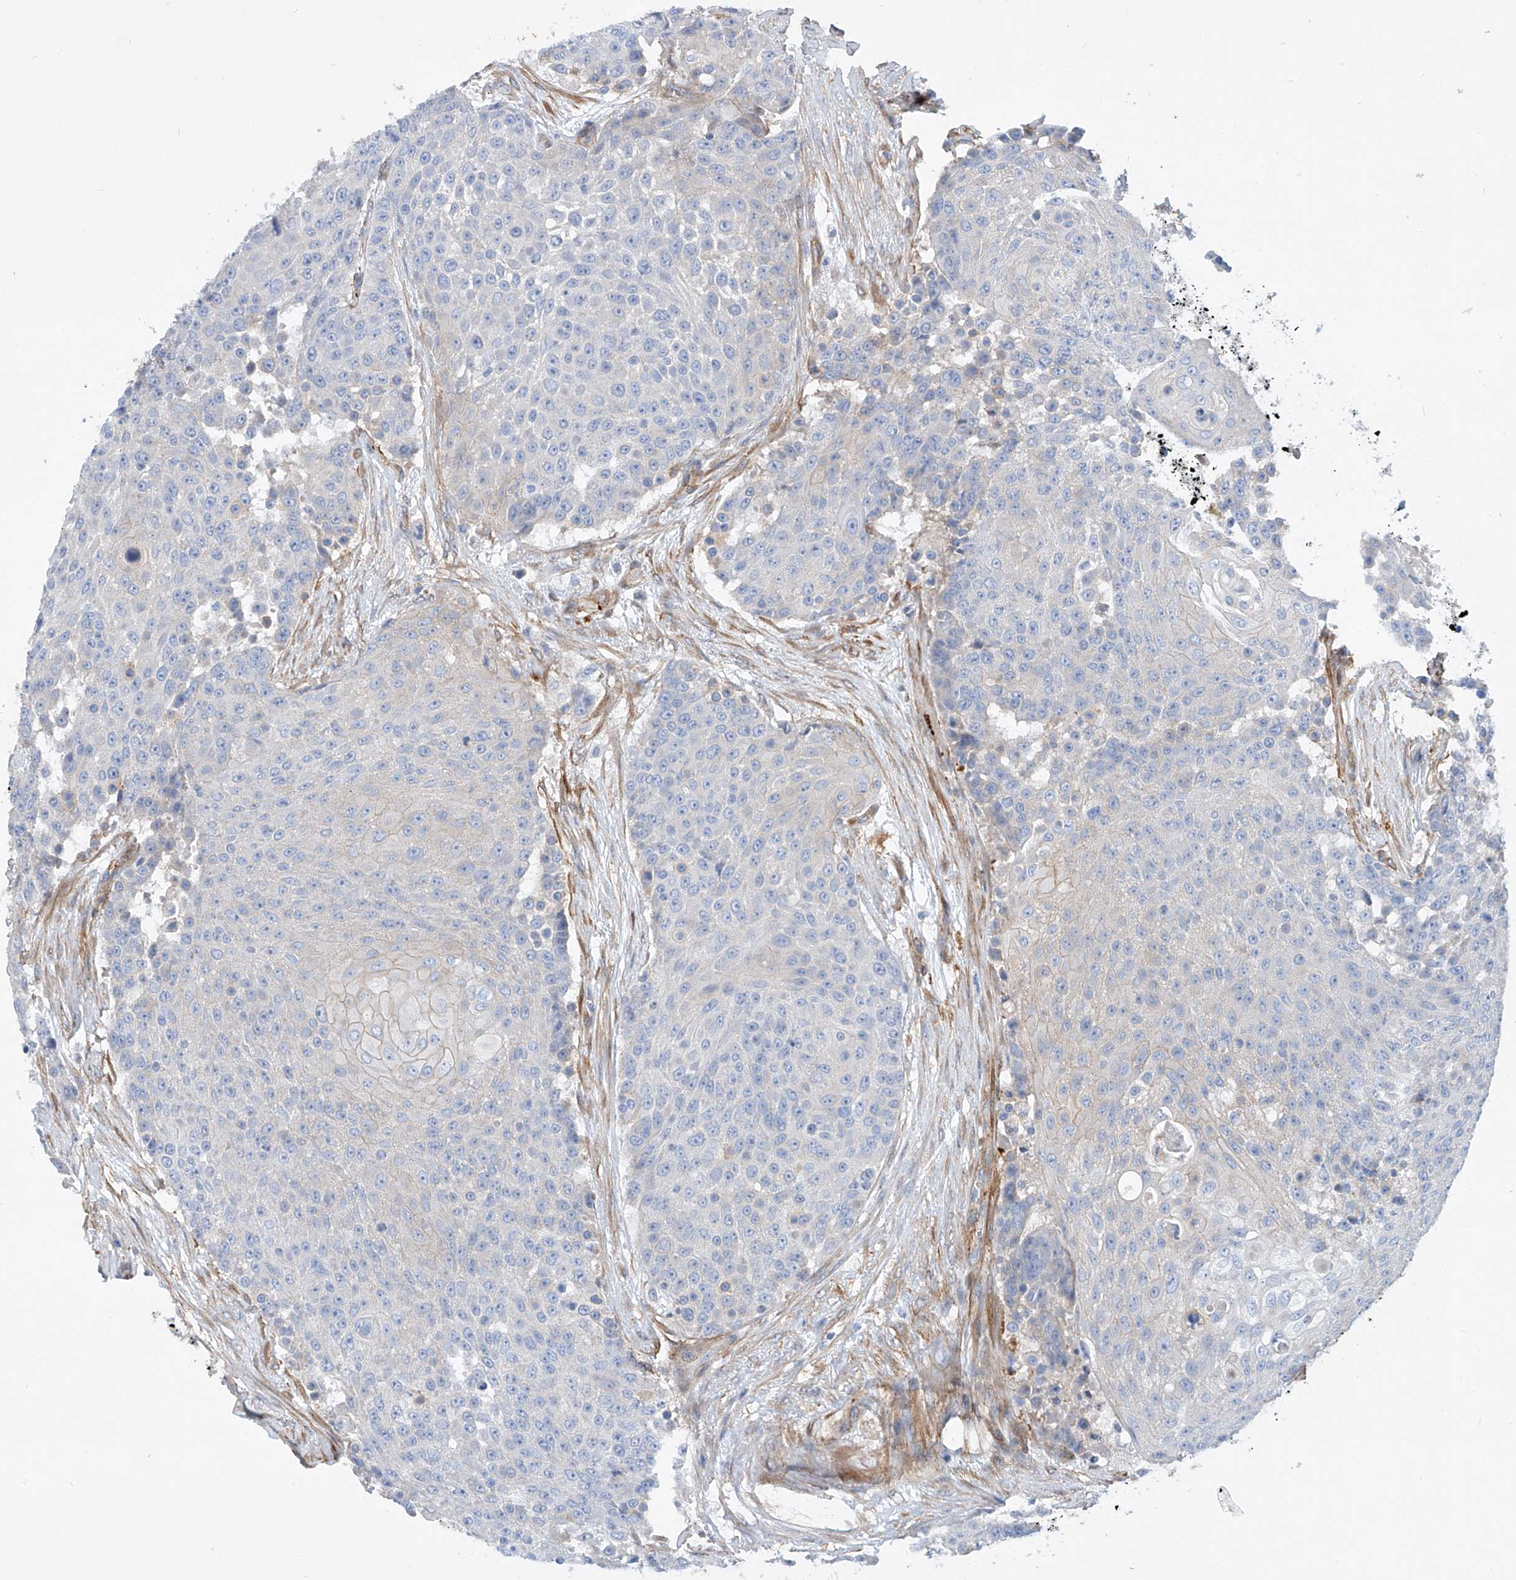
{"staining": {"intensity": "negative", "quantity": "none", "location": "none"}, "tissue": "urothelial cancer", "cell_type": "Tumor cells", "image_type": "cancer", "snomed": [{"axis": "morphology", "description": "Urothelial carcinoma, High grade"}, {"axis": "topography", "description": "Urinary bladder"}], "caption": "There is no significant expression in tumor cells of high-grade urothelial carcinoma.", "gene": "TAS2R60", "patient": {"sex": "female", "age": 63}}